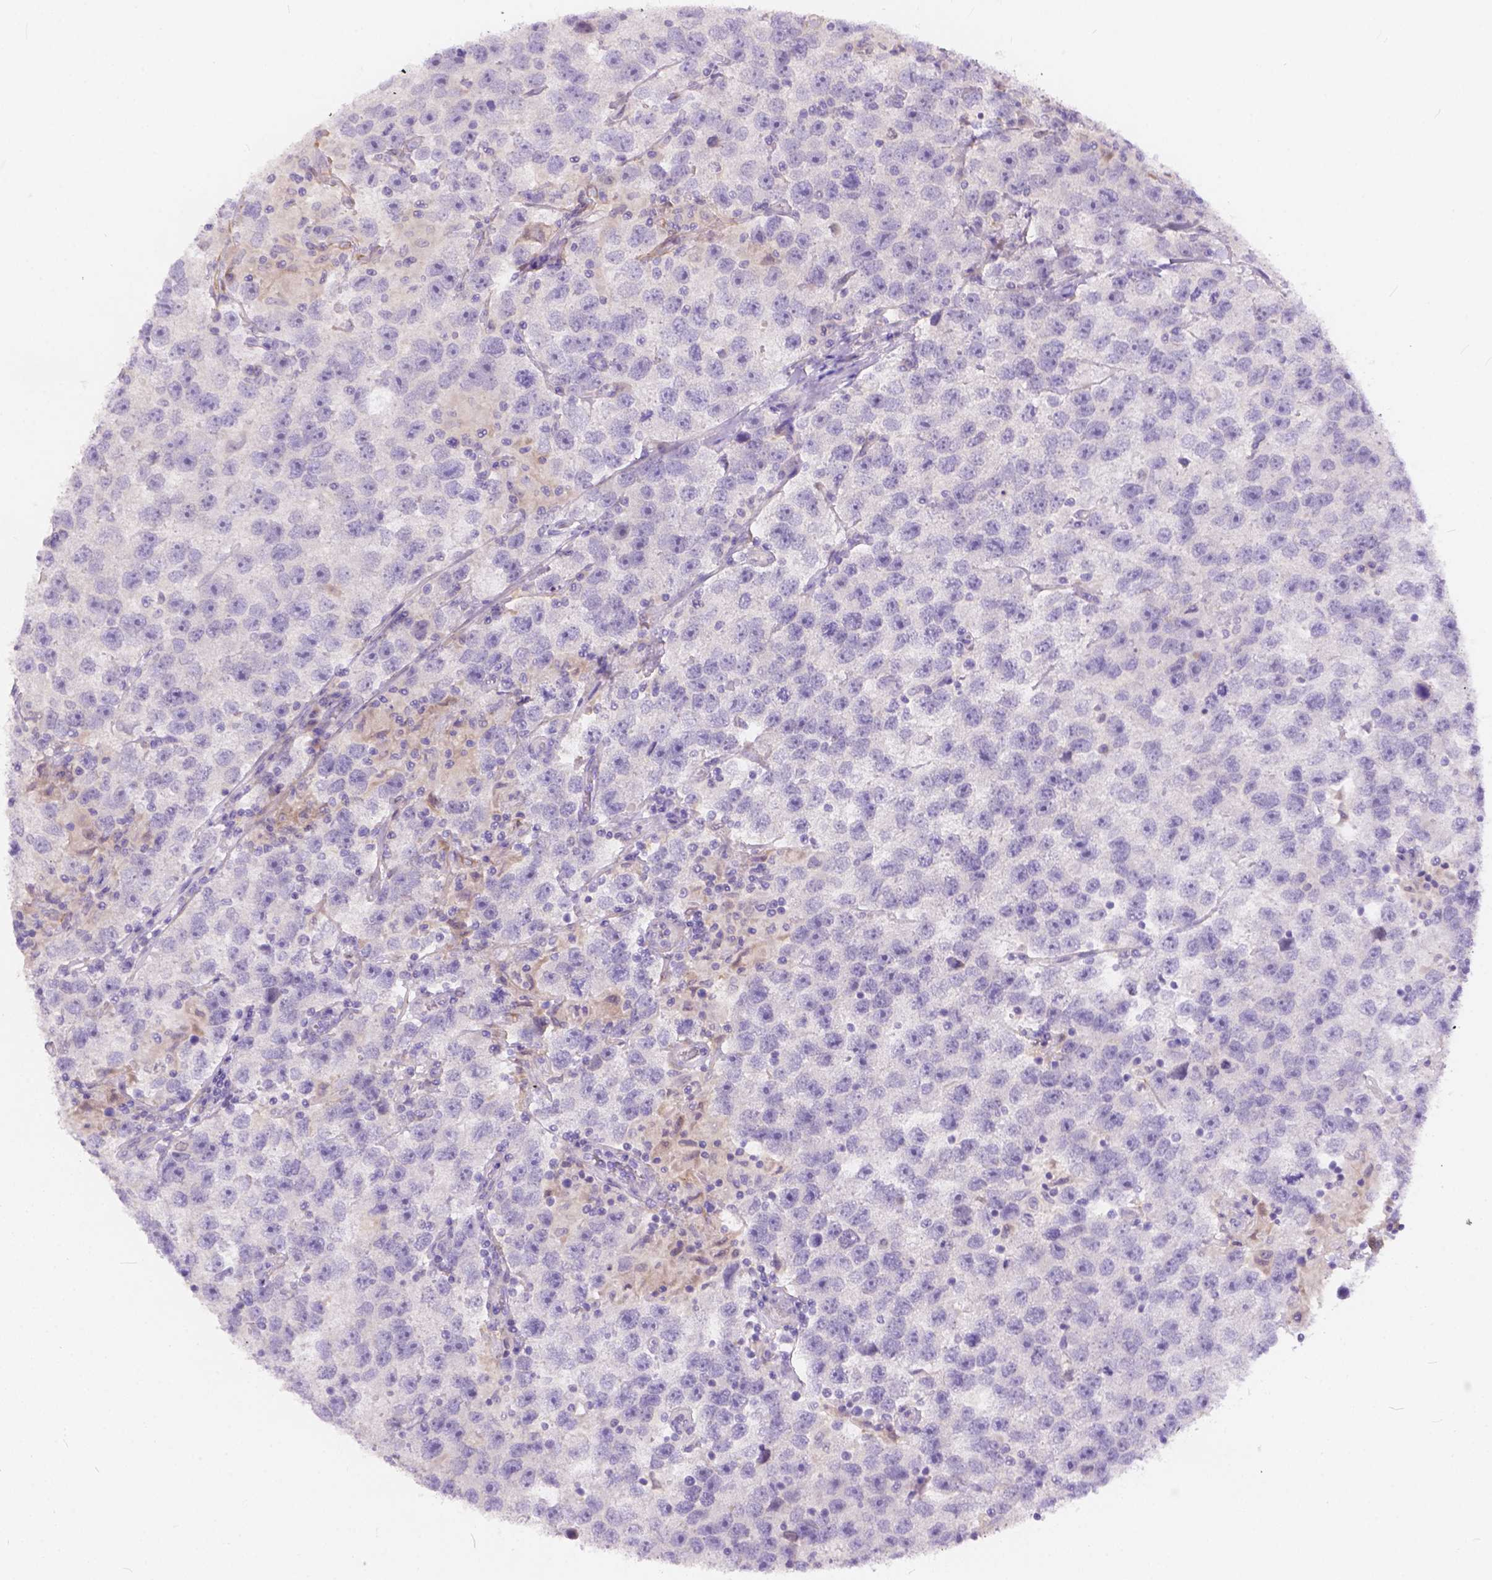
{"staining": {"intensity": "negative", "quantity": "none", "location": "none"}, "tissue": "testis cancer", "cell_type": "Tumor cells", "image_type": "cancer", "snomed": [{"axis": "morphology", "description": "Seminoma, NOS"}, {"axis": "topography", "description": "Testis"}], "caption": "Tumor cells are negative for protein expression in human testis seminoma.", "gene": "PEX11G", "patient": {"sex": "male", "age": 26}}